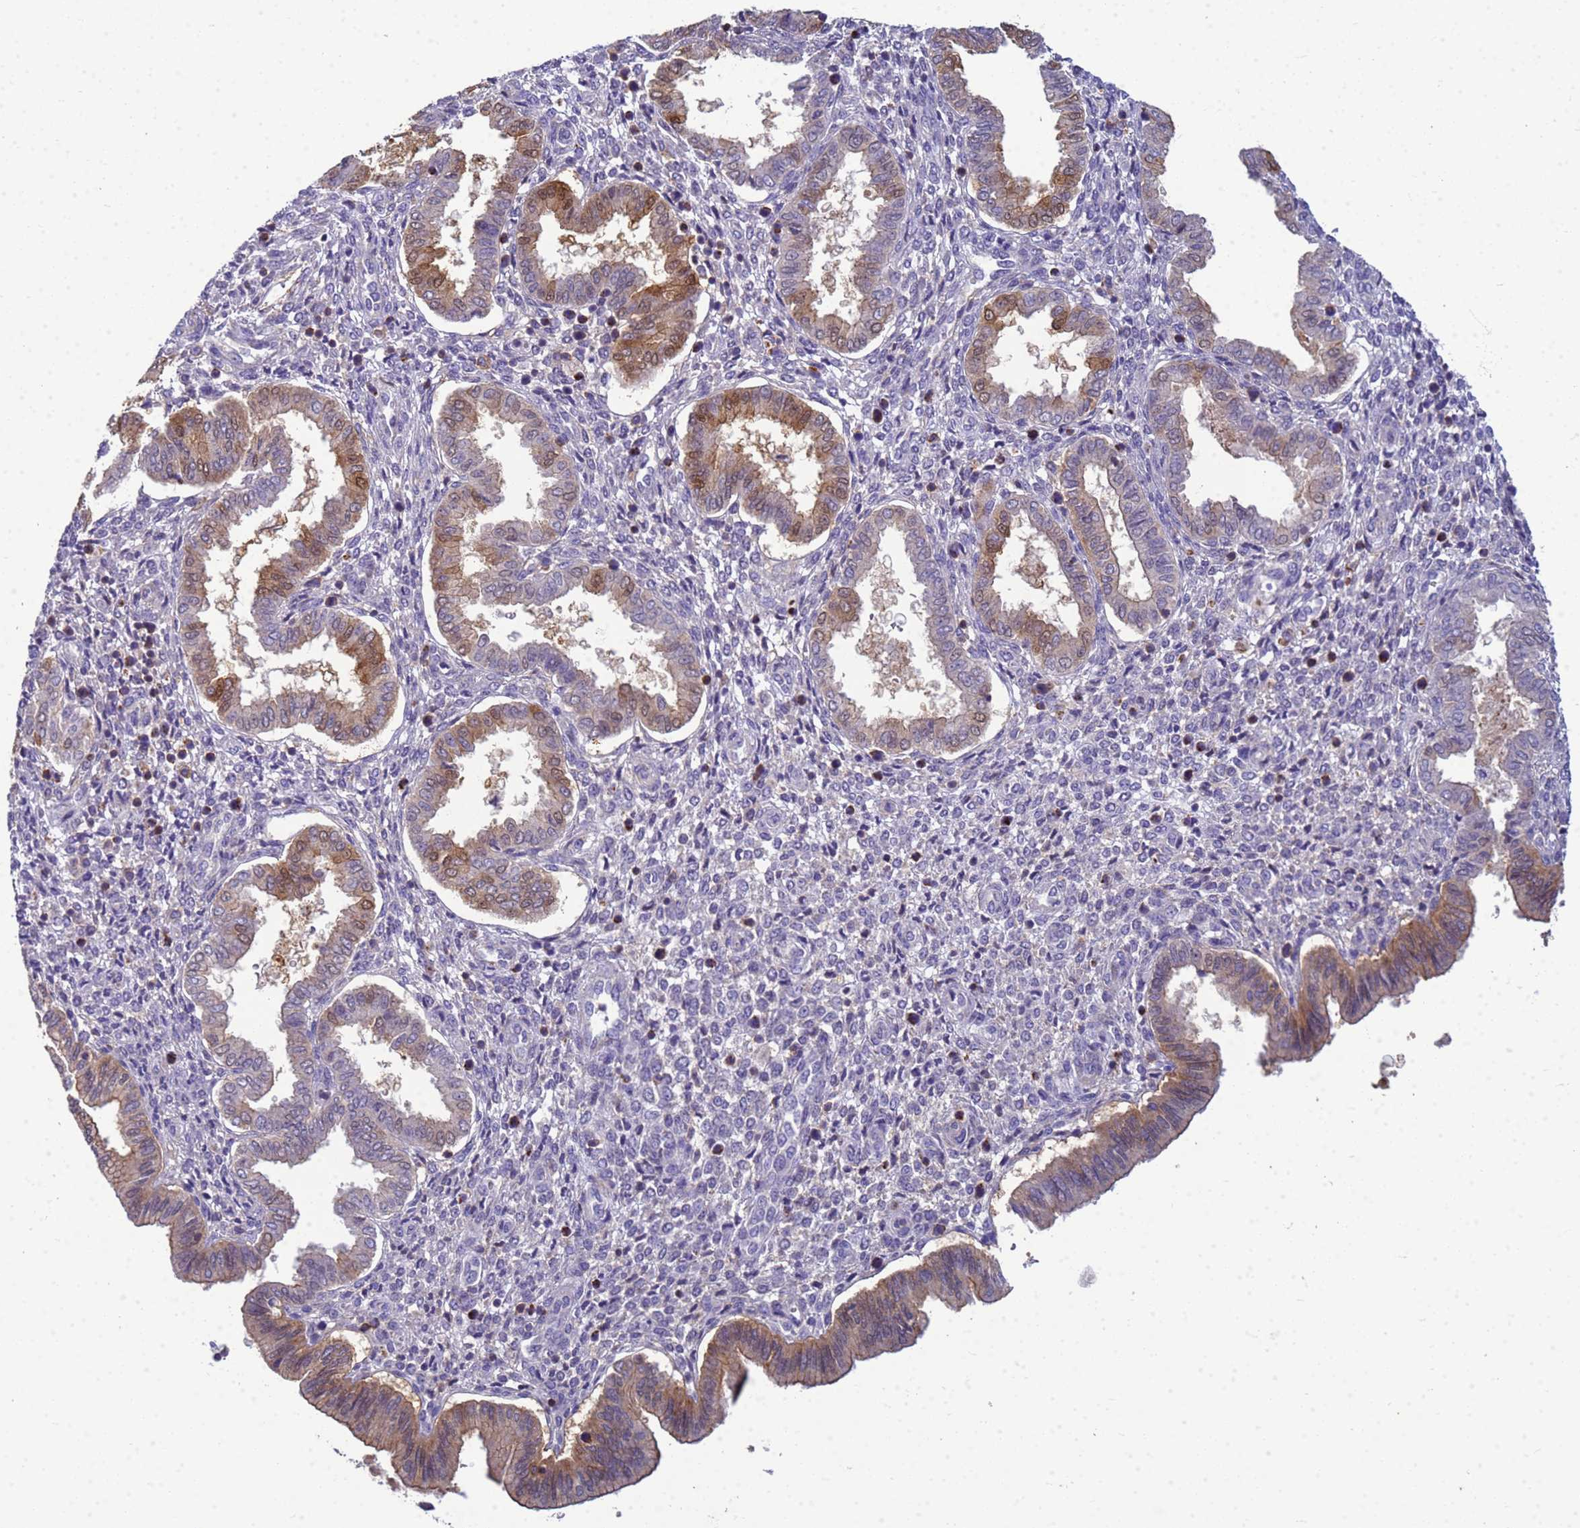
{"staining": {"intensity": "negative", "quantity": "none", "location": "none"}, "tissue": "endometrium", "cell_type": "Cells in endometrial stroma", "image_type": "normal", "snomed": [{"axis": "morphology", "description": "Normal tissue, NOS"}, {"axis": "topography", "description": "Endometrium"}], "caption": "IHC photomicrograph of normal endometrium: human endometrium stained with DAB exhibits no significant protein expression in cells in endometrial stroma.", "gene": "KLHL13", "patient": {"sex": "female", "age": 24}}